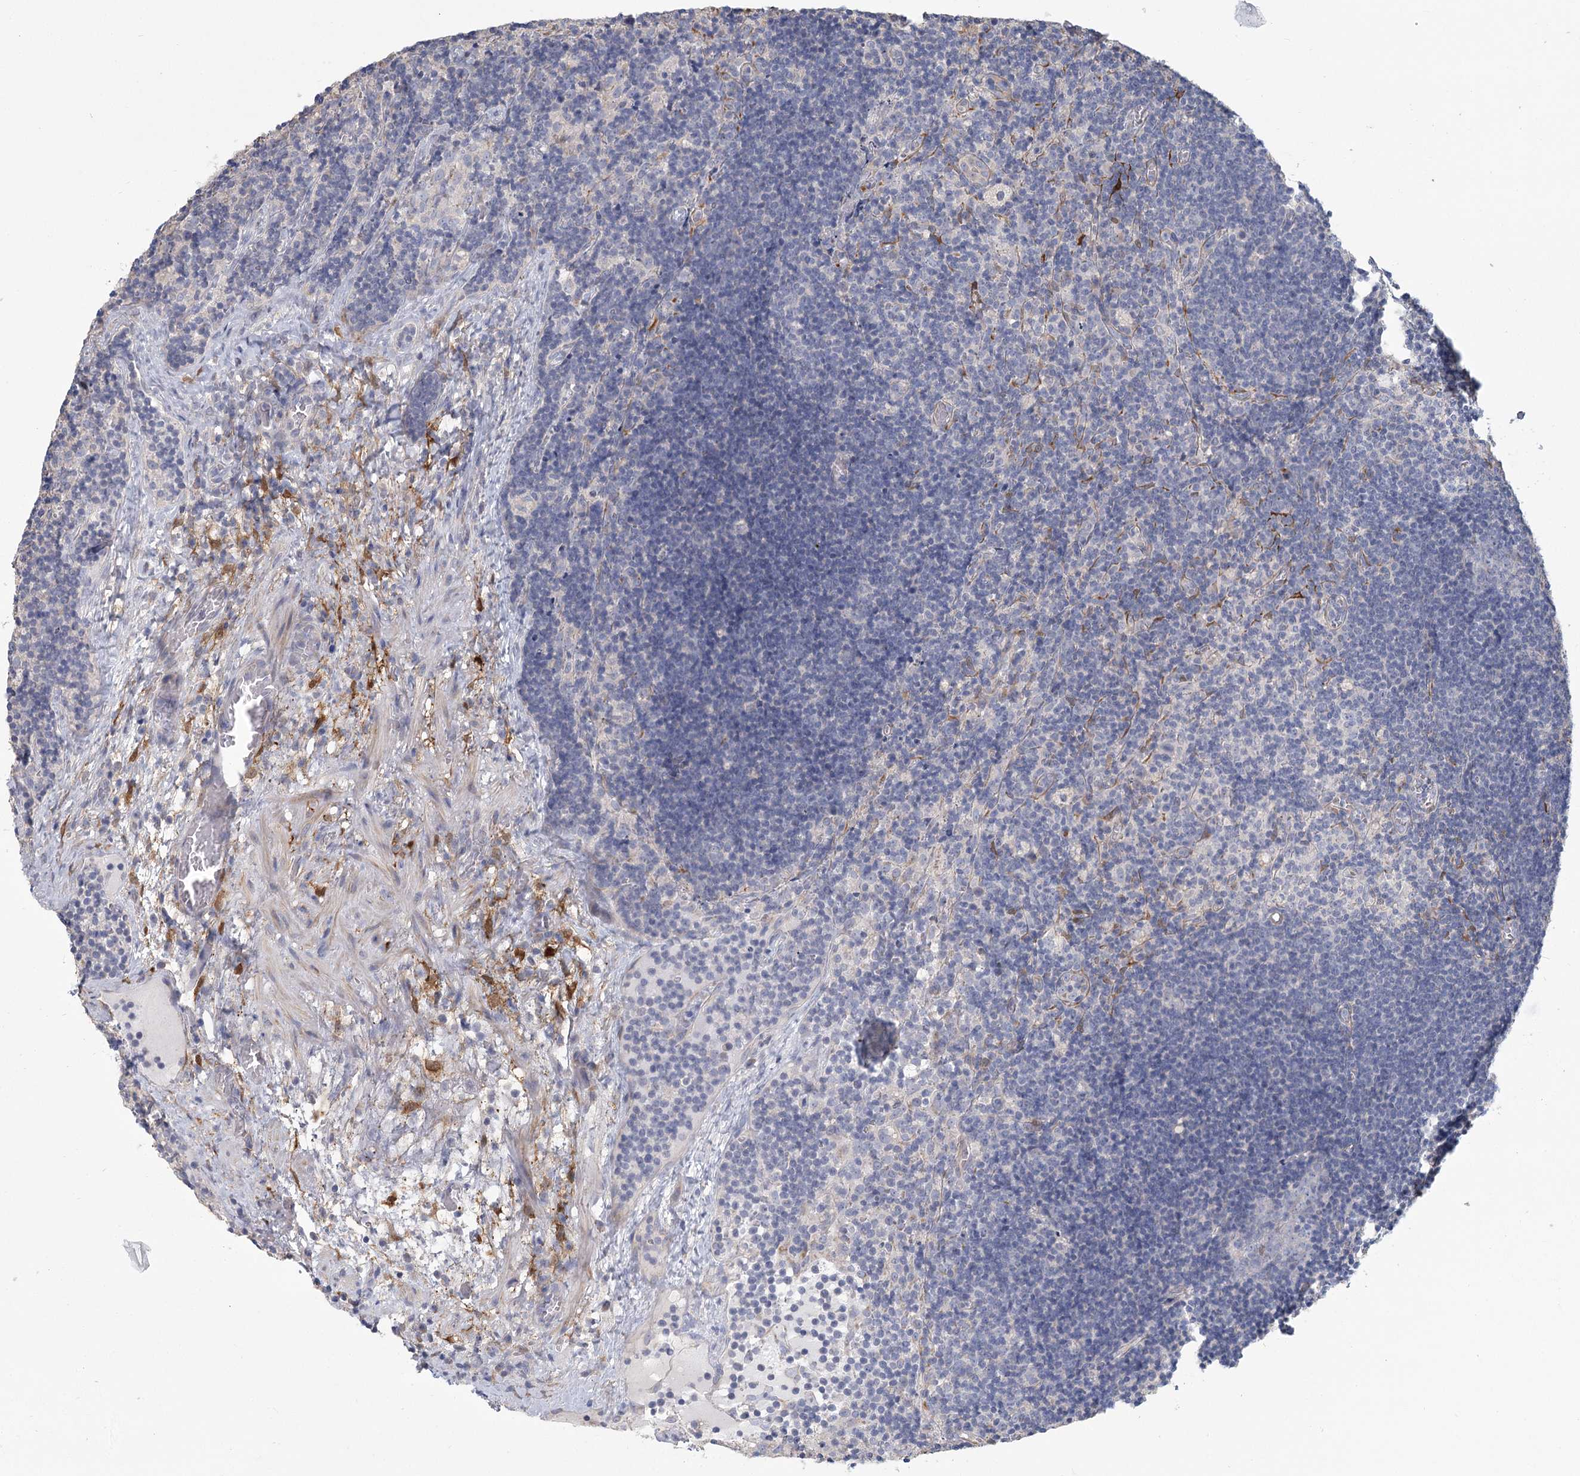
{"staining": {"intensity": "negative", "quantity": "none", "location": "none"}, "tissue": "lymph node", "cell_type": "Germinal center cells", "image_type": "normal", "snomed": [{"axis": "morphology", "description": "Normal tissue, NOS"}, {"axis": "topography", "description": "Lymph node"}], "caption": "This is an immunohistochemistry photomicrograph of unremarkable lymph node. There is no staining in germinal center cells.", "gene": "CNTLN", "patient": {"sex": "male", "age": 69}}